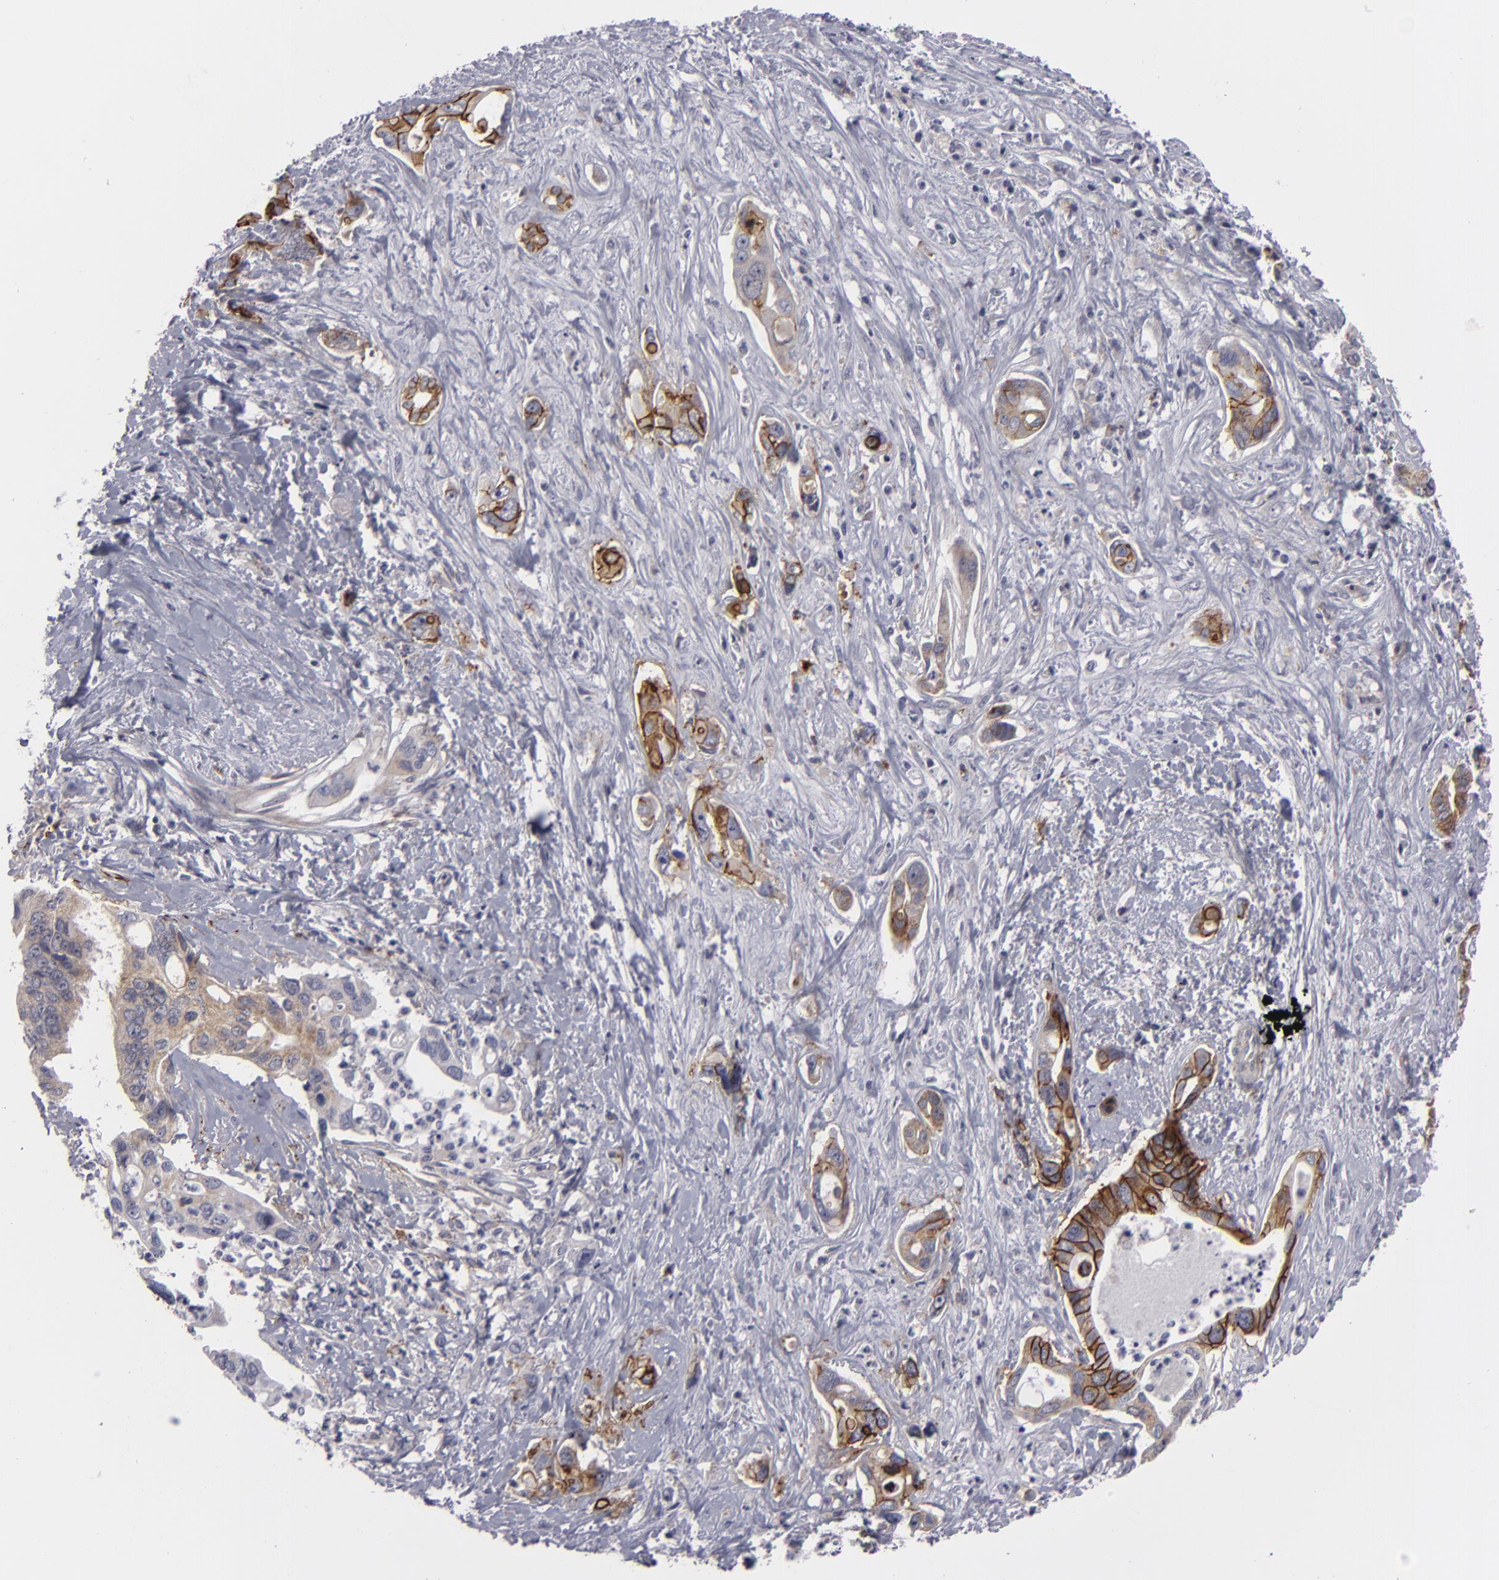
{"staining": {"intensity": "weak", "quantity": "25%-75%", "location": "cytoplasmic/membranous"}, "tissue": "liver cancer", "cell_type": "Tumor cells", "image_type": "cancer", "snomed": [{"axis": "morphology", "description": "Cholangiocarcinoma"}, {"axis": "topography", "description": "Liver"}], "caption": "High-magnification brightfield microscopy of liver cancer stained with DAB (brown) and counterstained with hematoxylin (blue). tumor cells exhibit weak cytoplasmic/membranous positivity is identified in about25%-75% of cells.", "gene": "ALCAM", "patient": {"sex": "female", "age": 65}}